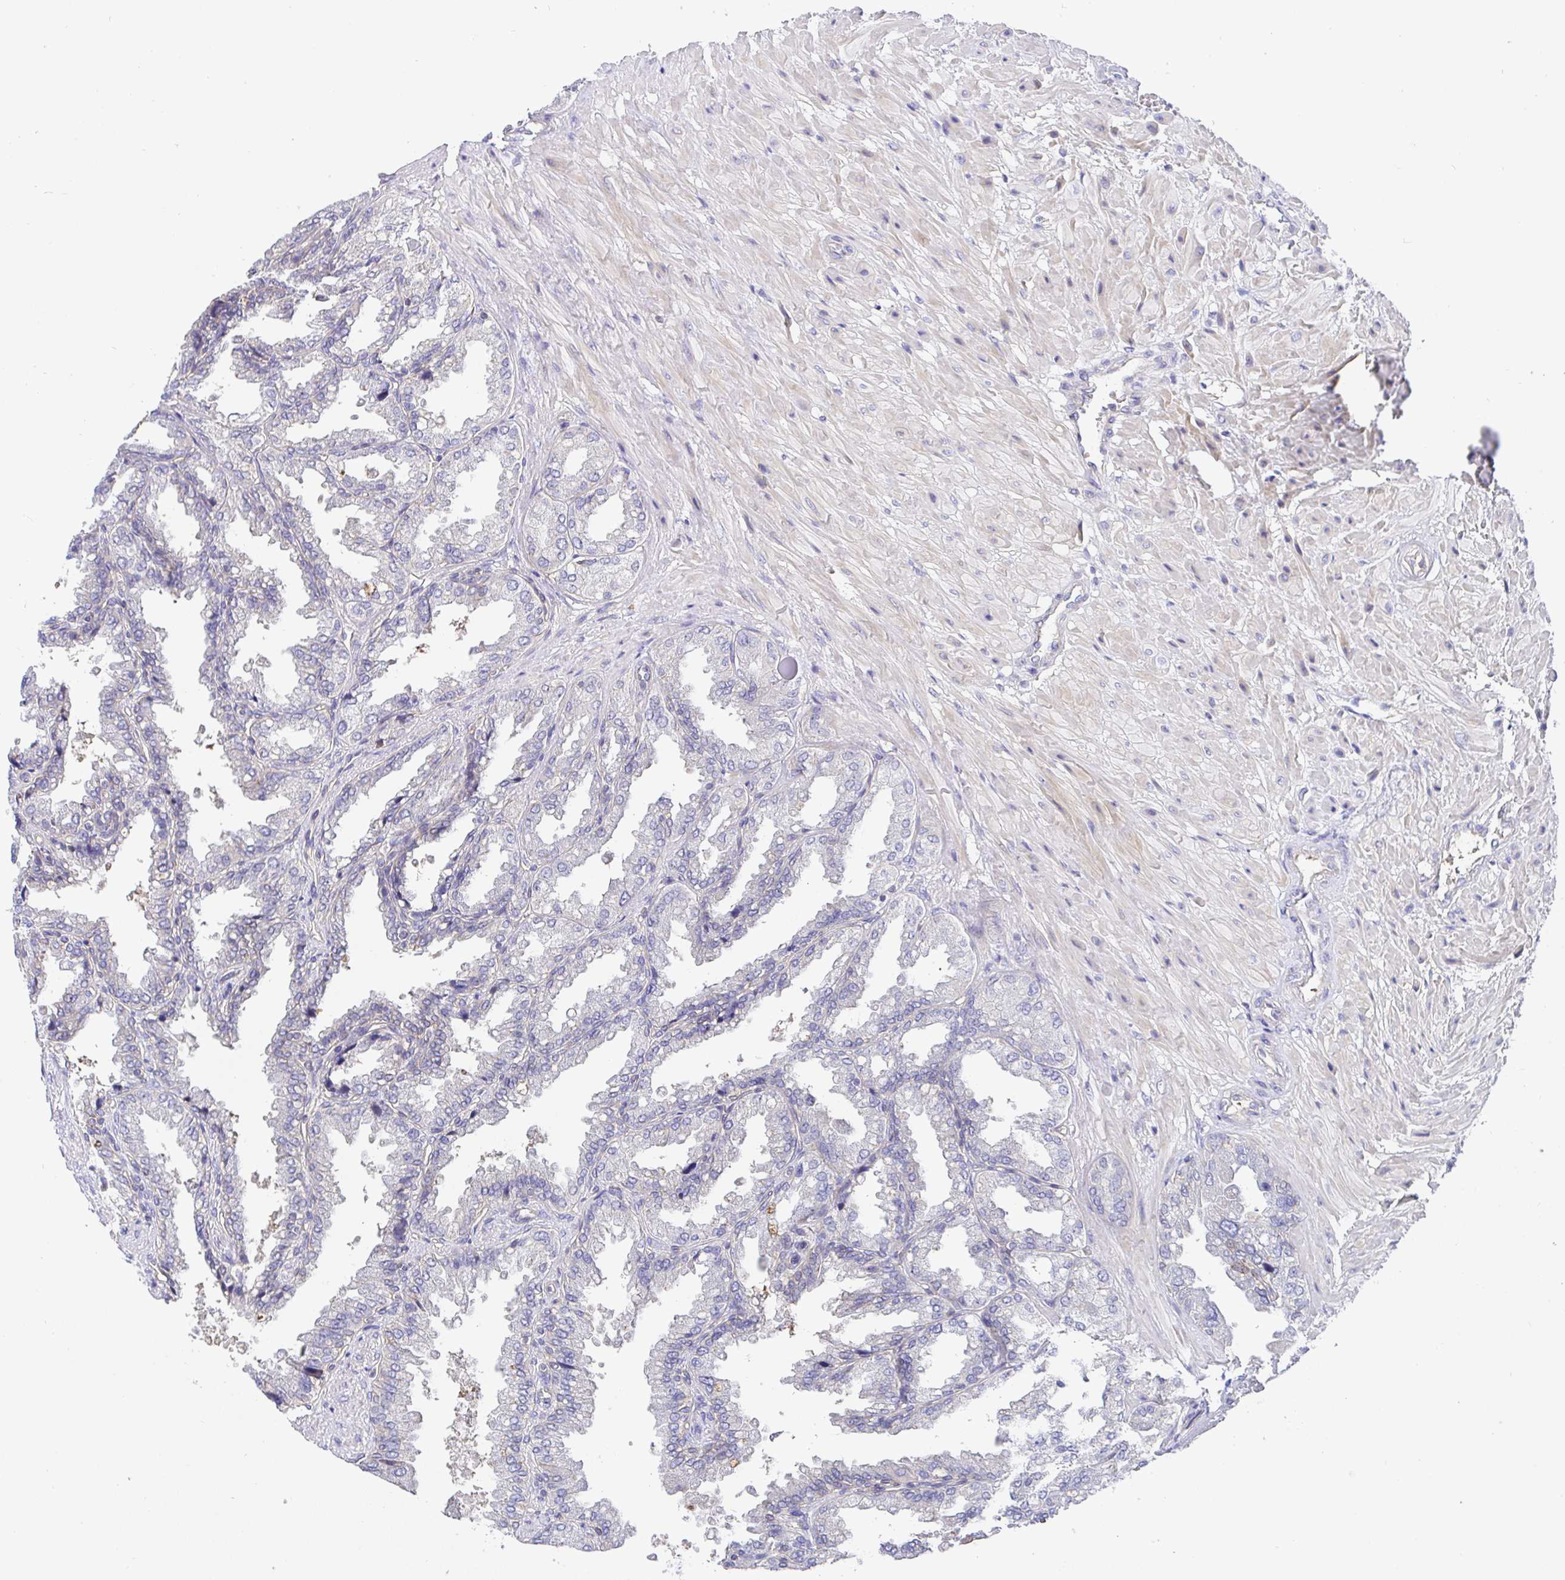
{"staining": {"intensity": "weak", "quantity": "25%-75%", "location": "cytoplasmic/membranous"}, "tissue": "seminal vesicle", "cell_type": "Glandular cells", "image_type": "normal", "snomed": [{"axis": "morphology", "description": "Normal tissue, NOS"}, {"axis": "topography", "description": "Seminal veicle"}], "caption": "High-power microscopy captured an immunohistochemistry (IHC) image of unremarkable seminal vesicle, revealing weak cytoplasmic/membranous positivity in approximately 25%-75% of glandular cells.", "gene": "TIMELESS", "patient": {"sex": "male", "age": 55}}